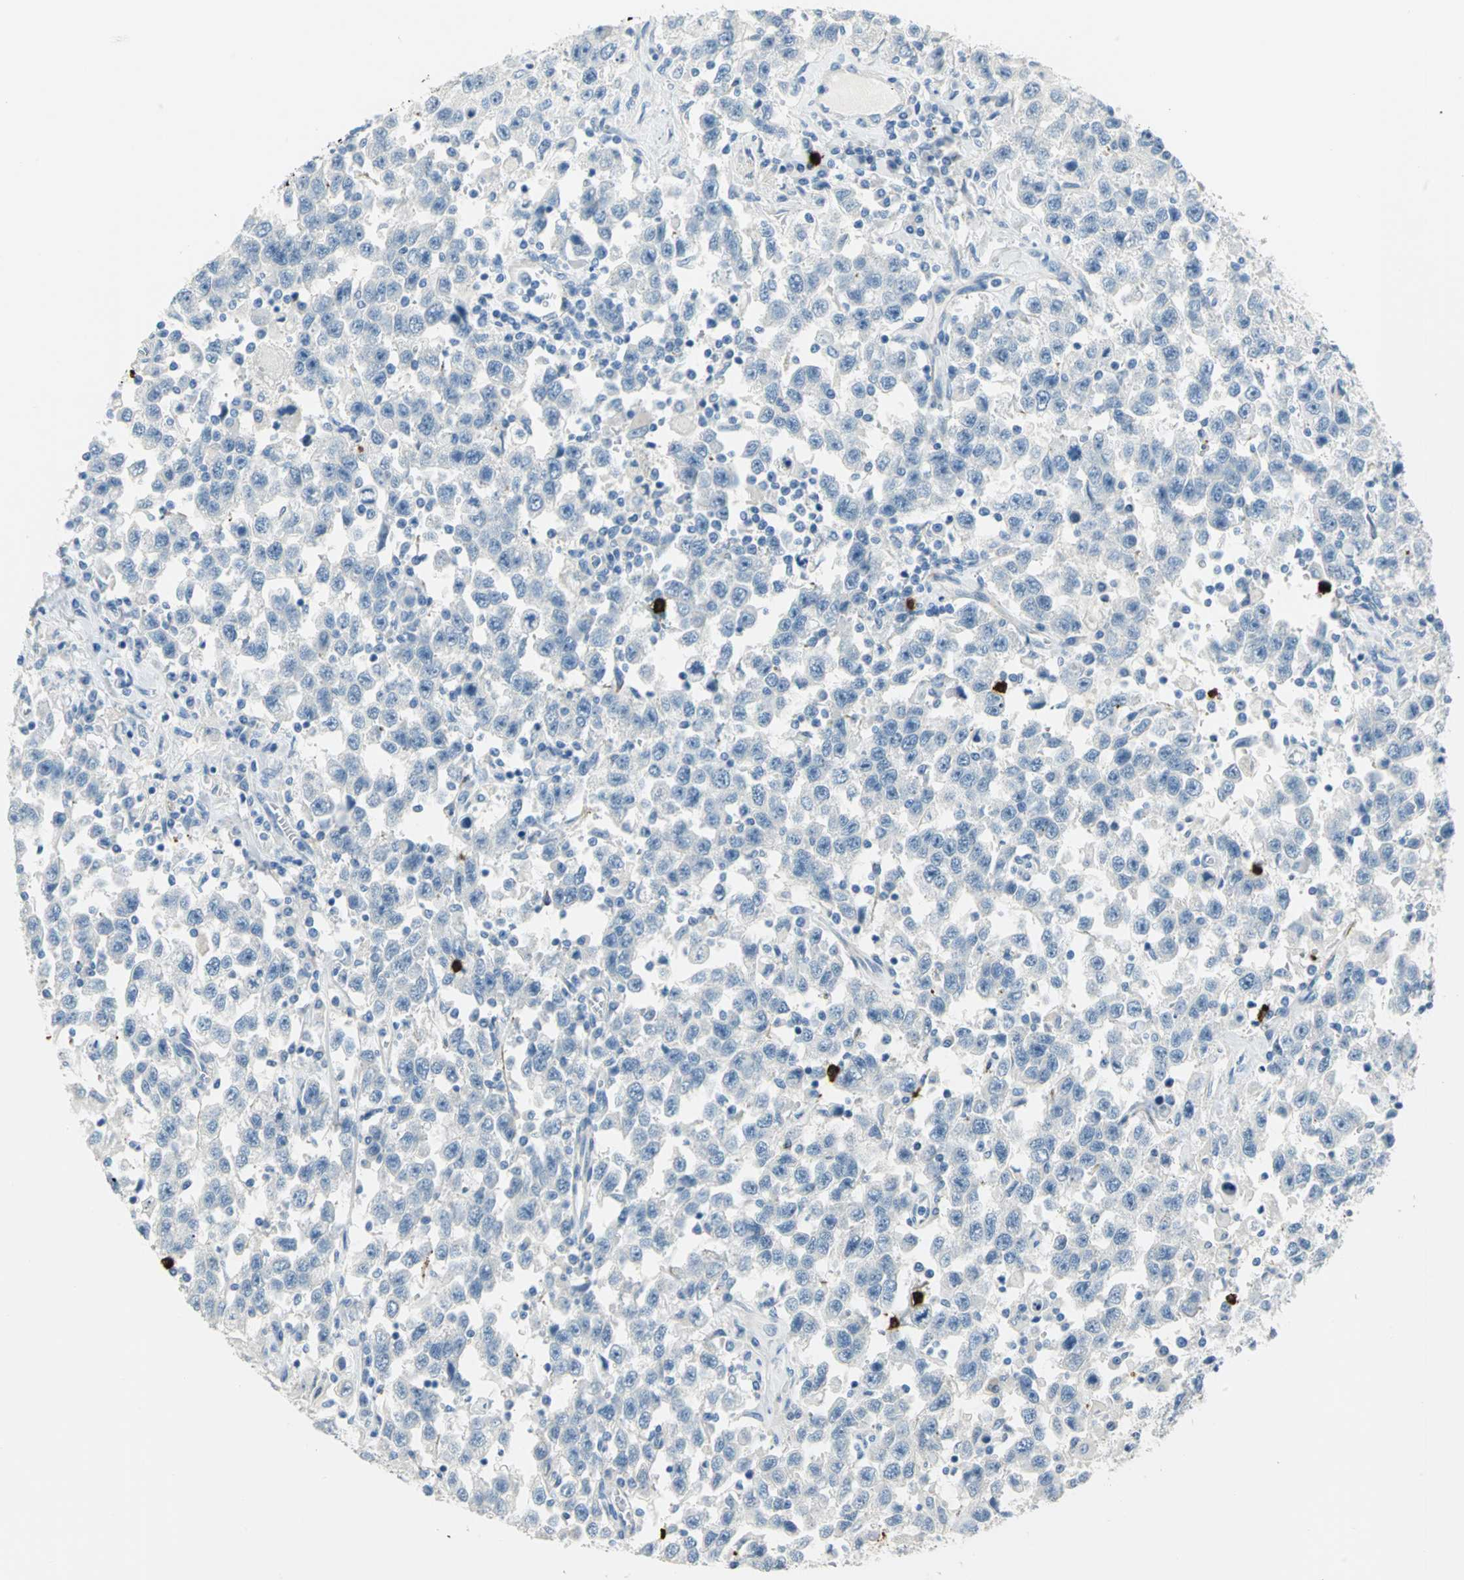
{"staining": {"intensity": "negative", "quantity": "none", "location": "none"}, "tissue": "testis cancer", "cell_type": "Tumor cells", "image_type": "cancer", "snomed": [{"axis": "morphology", "description": "Seminoma, NOS"}, {"axis": "topography", "description": "Testis"}], "caption": "Tumor cells show no significant positivity in testis cancer (seminoma).", "gene": "ALOX15", "patient": {"sex": "male", "age": 41}}